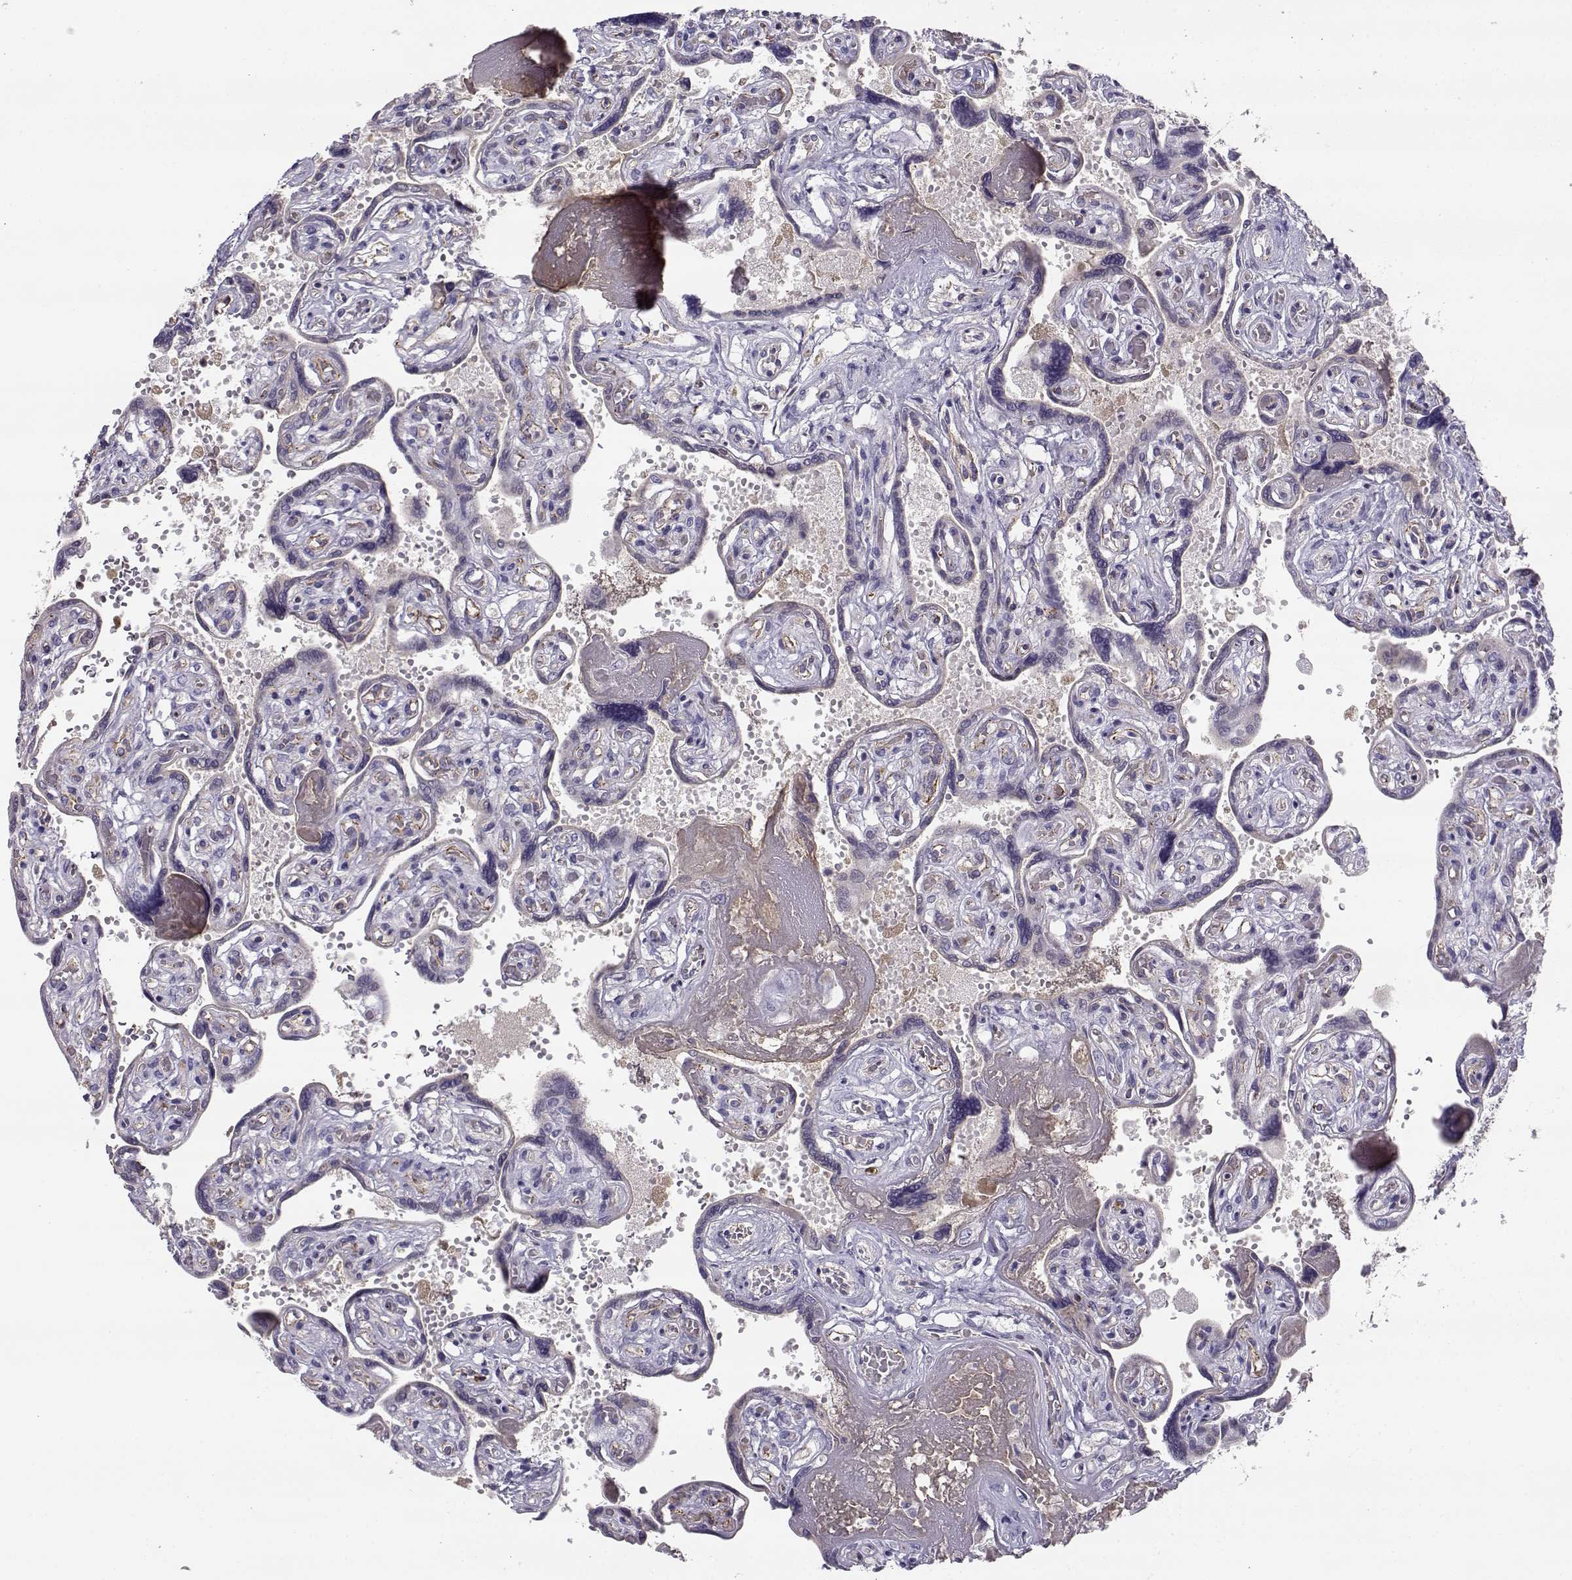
{"staining": {"intensity": "negative", "quantity": "none", "location": "none"}, "tissue": "placenta", "cell_type": "Decidual cells", "image_type": "normal", "snomed": [{"axis": "morphology", "description": "Normal tissue, NOS"}, {"axis": "topography", "description": "Placenta"}], "caption": "This image is of unremarkable placenta stained with immunohistochemistry (IHC) to label a protein in brown with the nuclei are counter-stained blue. There is no expression in decidual cells.", "gene": "SLCO6A1", "patient": {"sex": "female", "age": 32}}